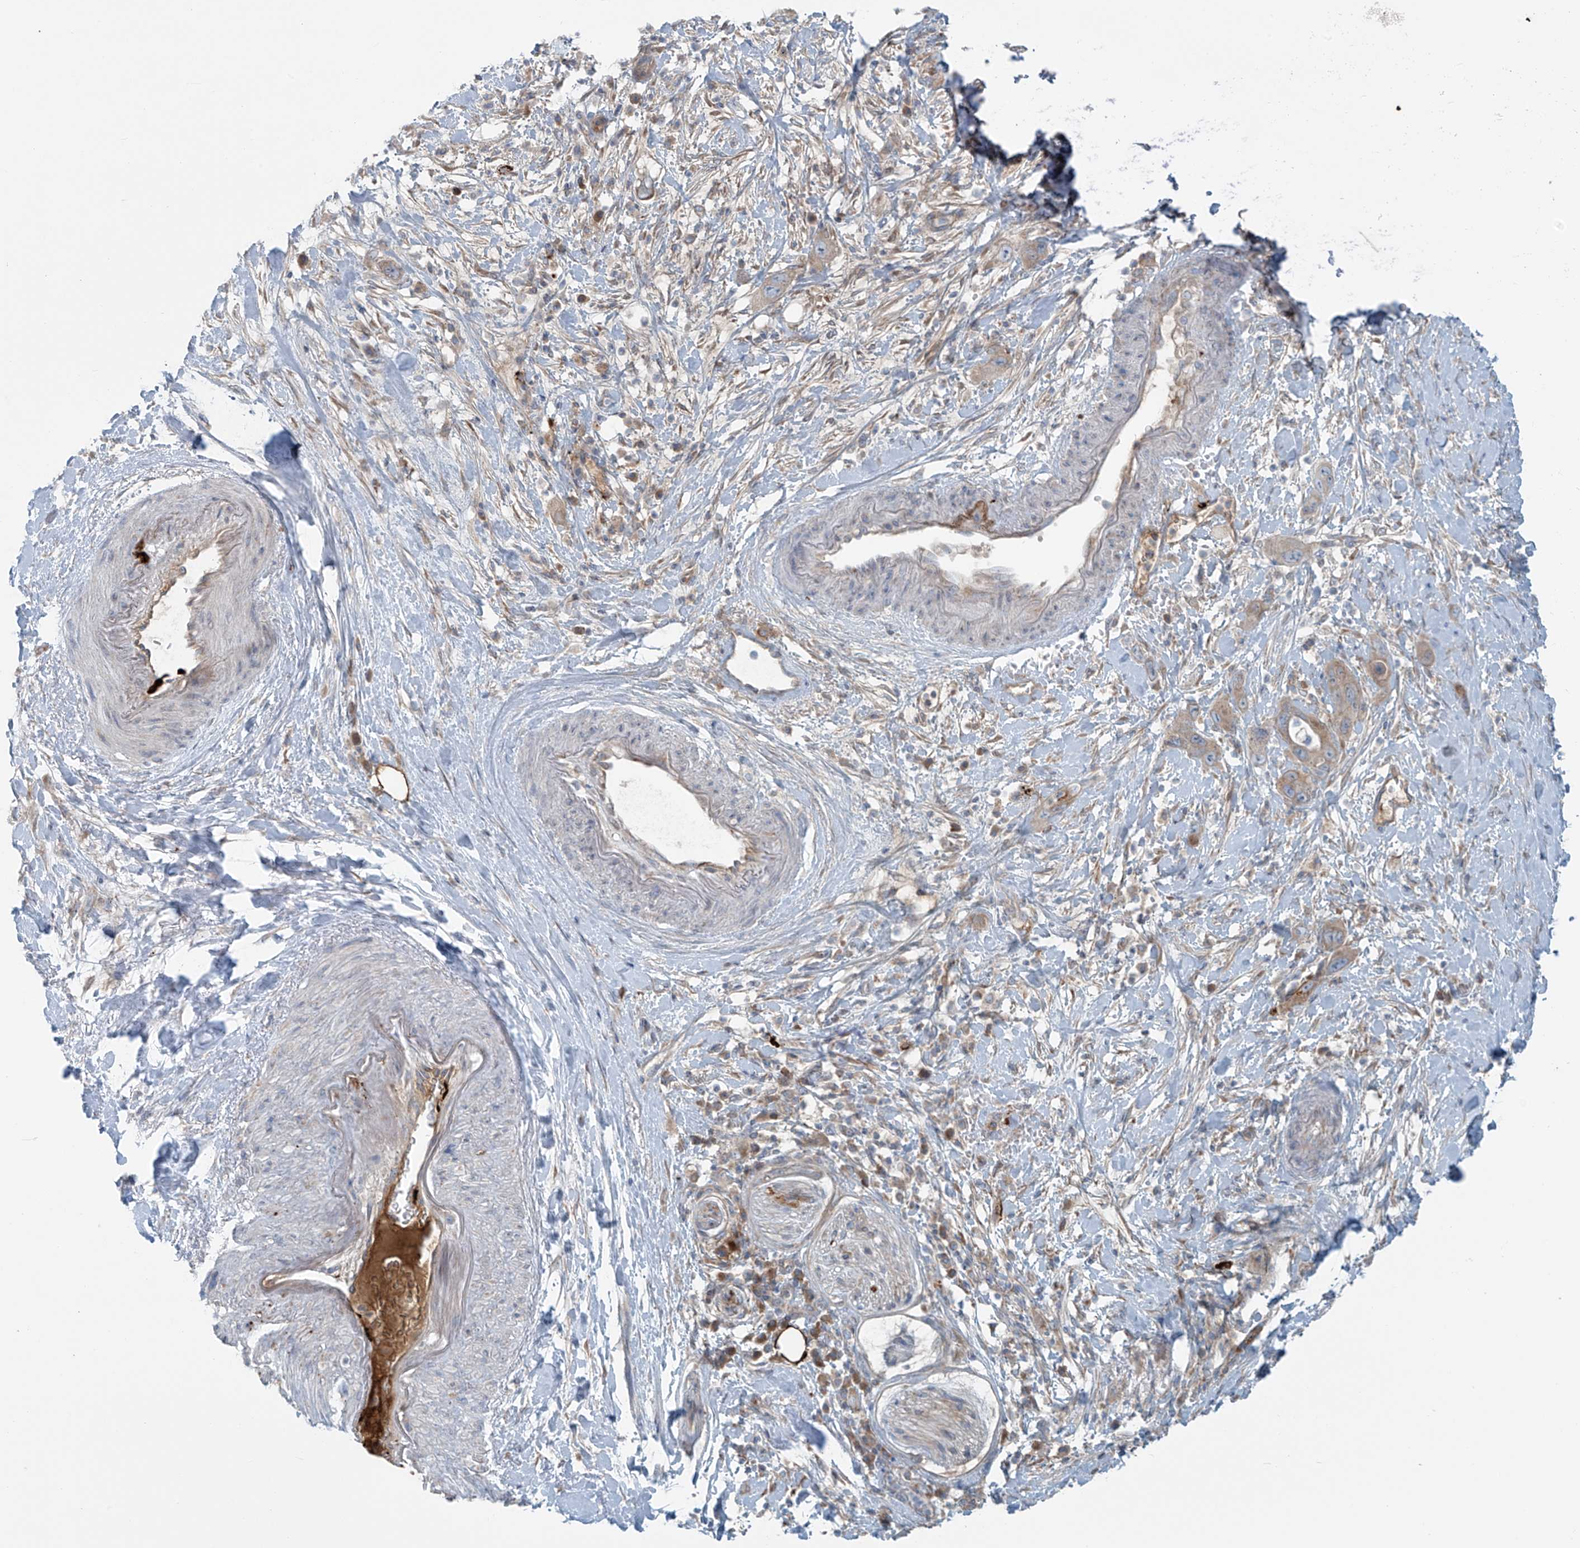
{"staining": {"intensity": "moderate", "quantity": ">75%", "location": "cytoplasmic/membranous"}, "tissue": "pancreatic cancer", "cell_type": "Tumor cells", "image_type": "cancer", "snomed": [{"axis": "morphology", "description": "Adenocarcinoma, NOS"}, {"axis": "topography", "description": "Pancreas"}], "caption": "Immunohistochemistry staining of pancreatic cancer, which shows medium levels of moderate cytoplasmic/membranous positivity in about >75% of tumor cells indicating moderate cytoplasmic/membranous protein staining. The staining was performed using DAB (3,3'-diaminobenzidine) (brown) for protein detection and nuclei were counterstained in hematoxylin (blue).", "gene": "LZTS3", "patient": {"sex": "female", "age": 71}}